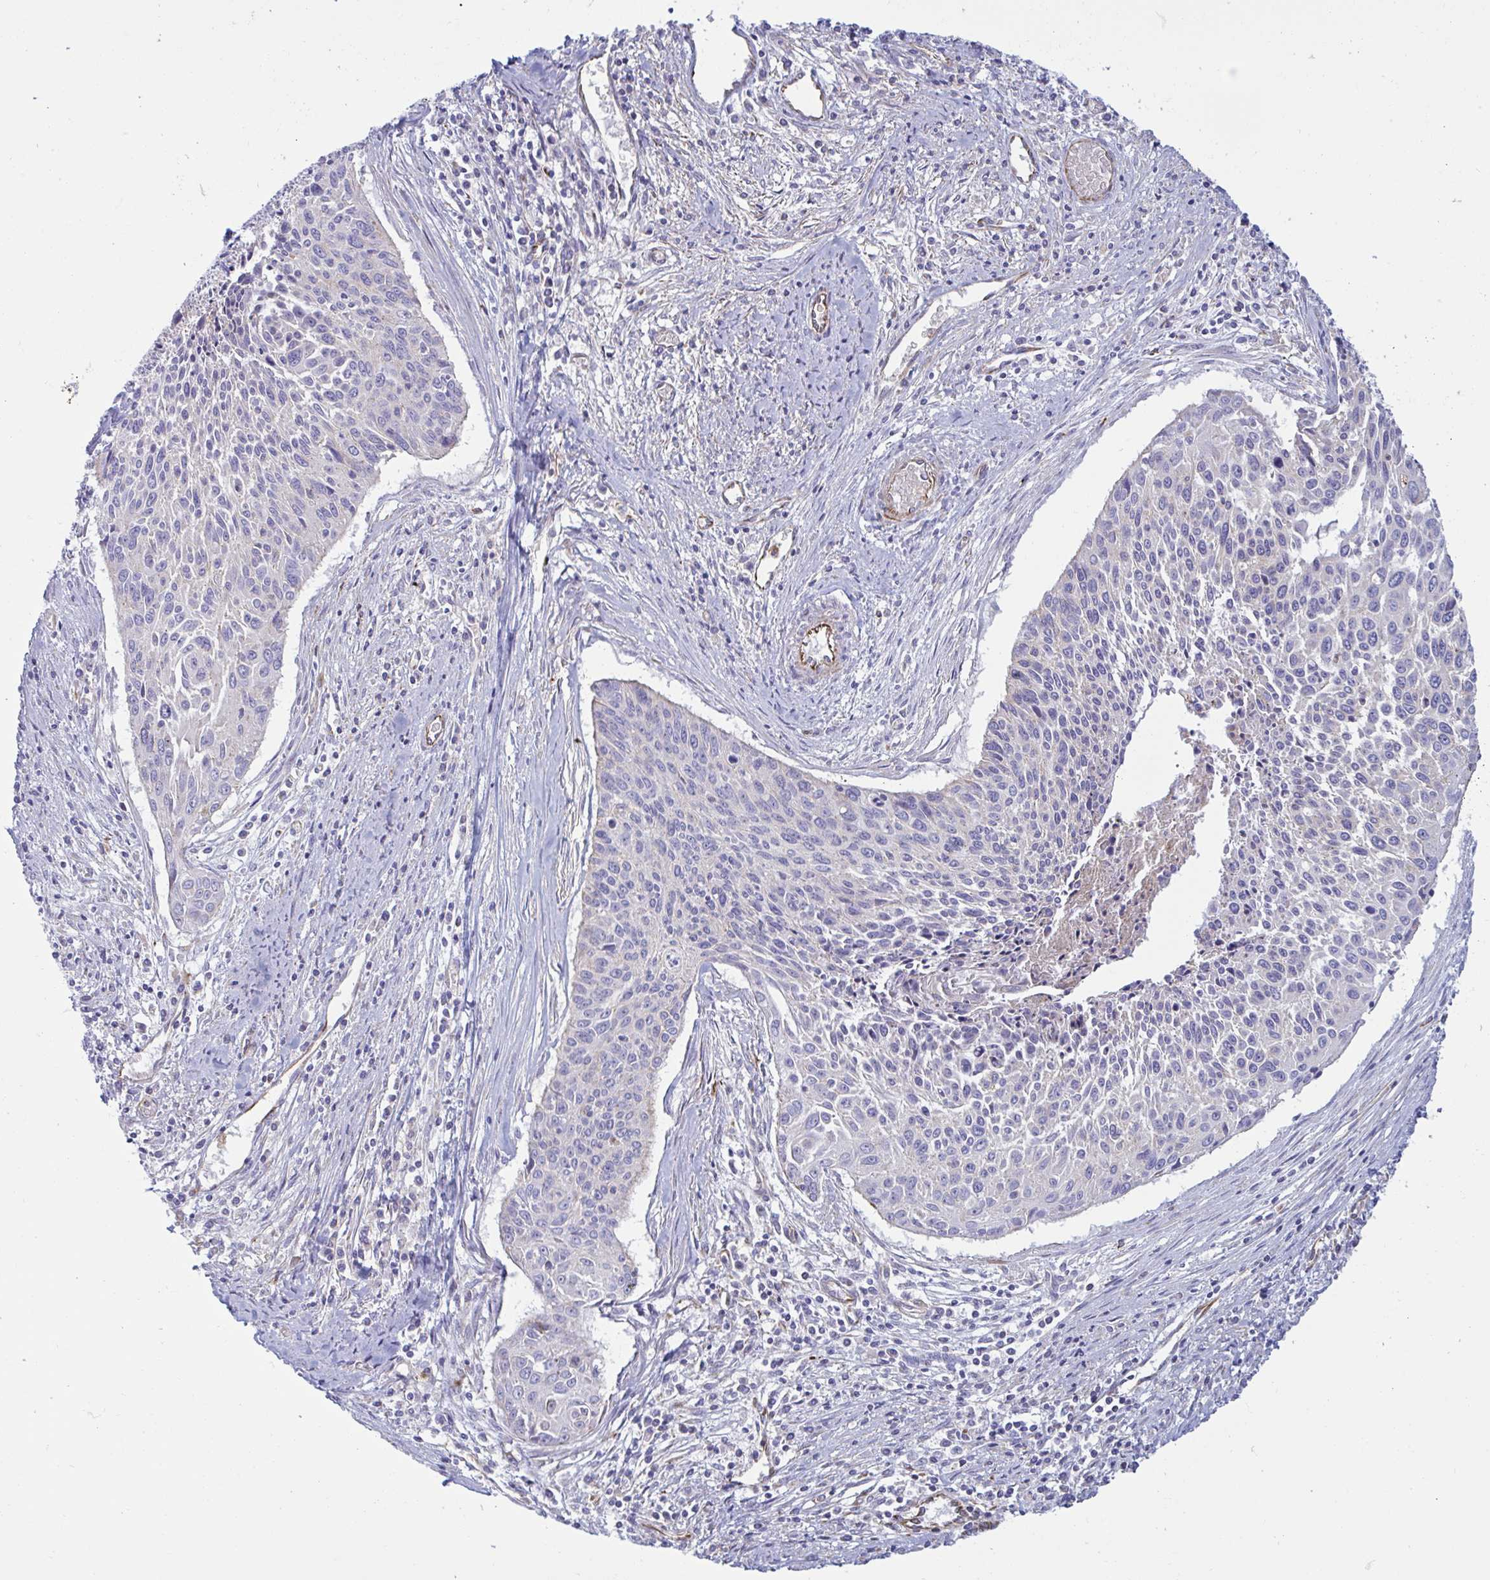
{"staining": {"intensity": "negative", "quantity": "none", "location": "none"}, "tissue": "cervical cancer", "cell_type": "Tumor cells", "image_type": "cancer", "snomed": [{"axis": "morphology", "description": "Squamous cell carcinoma, NOS"}, {"axis": "topography", "description": "Cervix"}], "caption": "Tumor cells show no significant protein staining in cervical cancer.", "gene": "SLC9A6", "patient": {"sex": "female", "age": 55}}